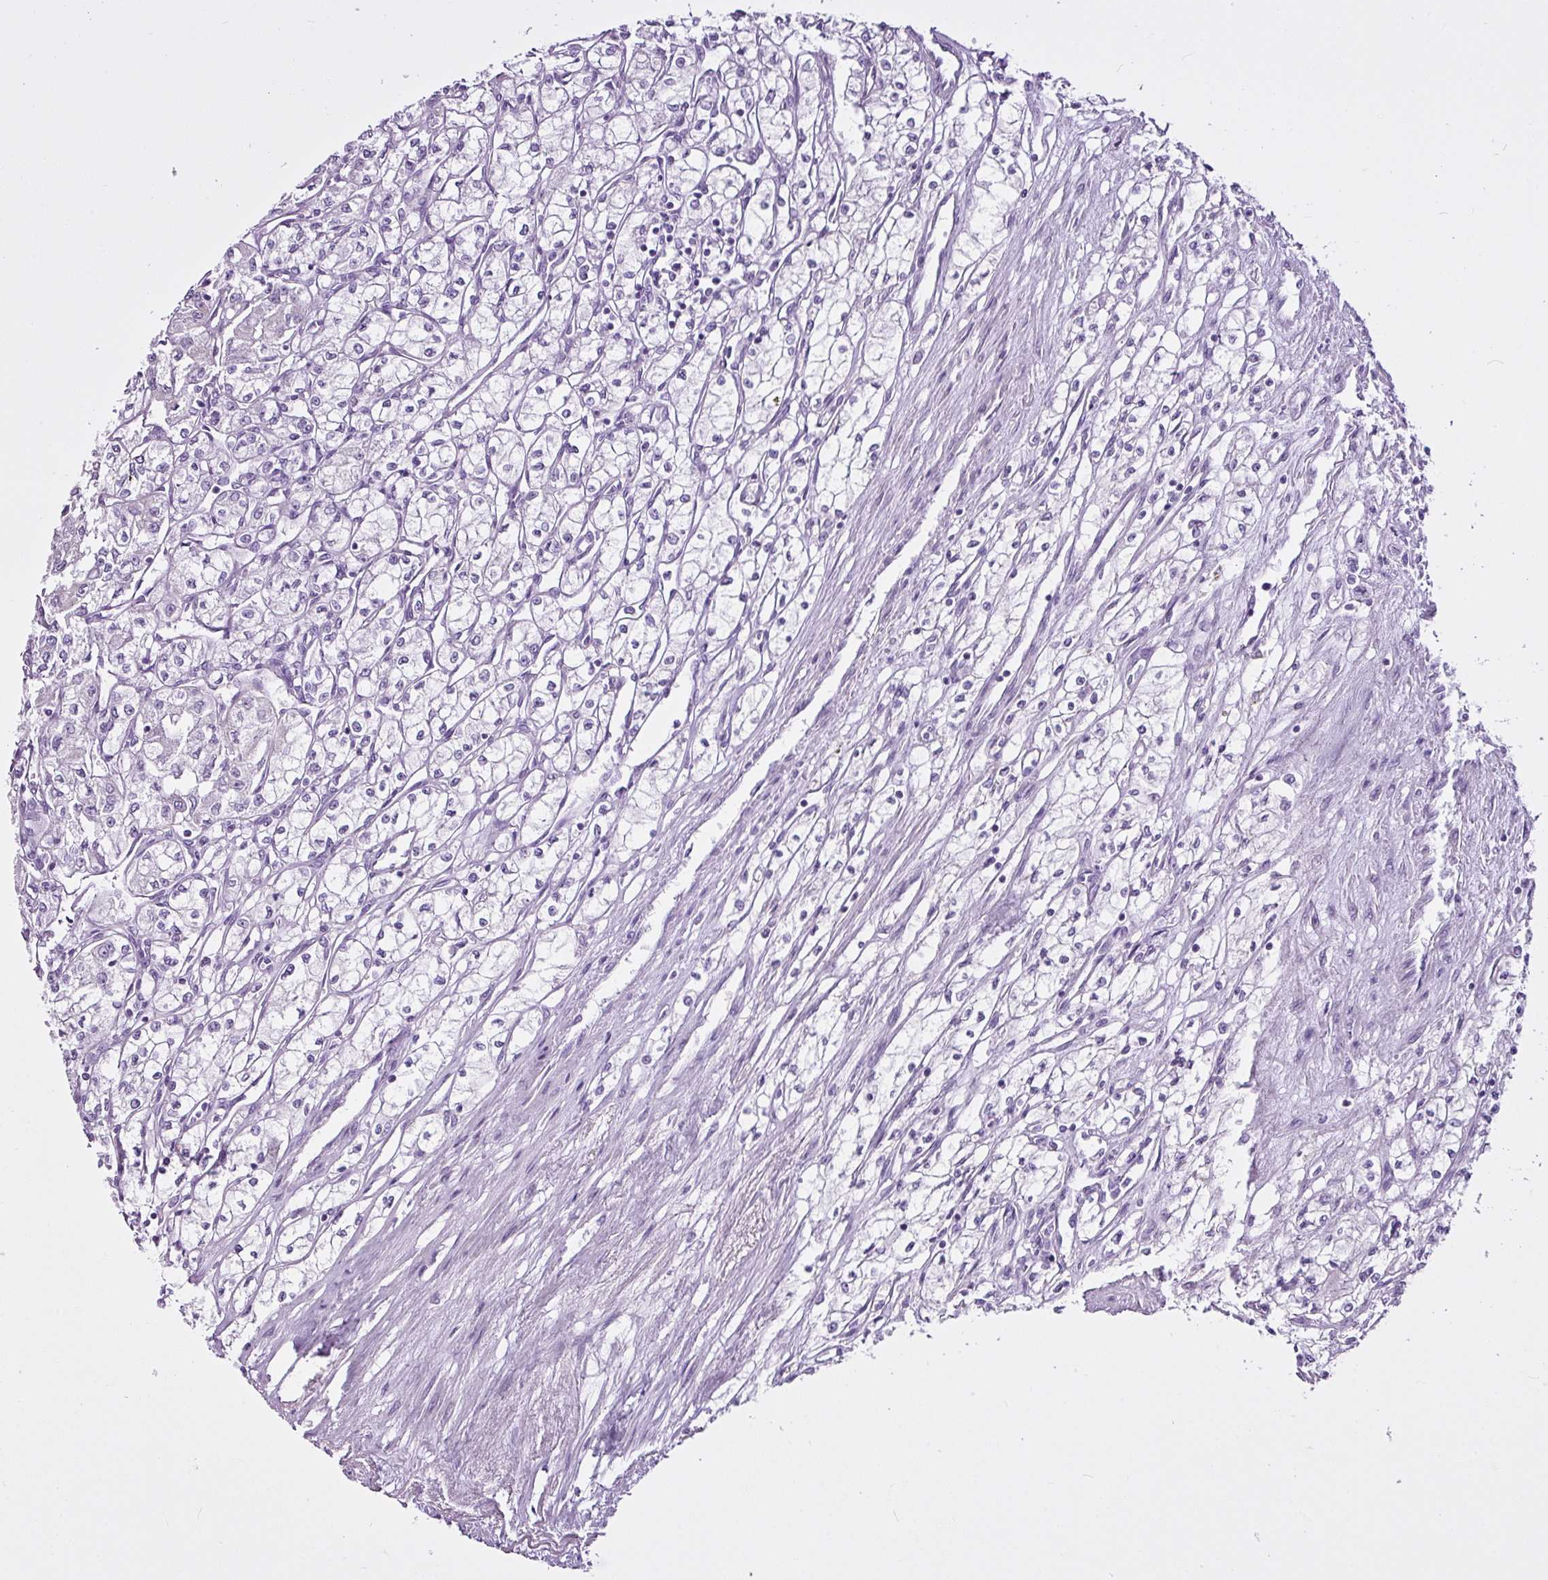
{"staining": {"intensity": "negative", "quantity": "none", "location": "none"}, "tissue": "renal cancer", "cell_type": "Tumor cells", "image_type": "cancer", "snomed": [{"axis": "morphology", "description": "Adenocarcinoma, NOS"}, {"axis": "topography", "description": "Kidney"}], "caption": "Human renal adenocarcinoma stained for a protein using IHC reveals no staining in tumor cells.", "gene": "LILRB4", "patient": {"sex": "male", "age": 59}}